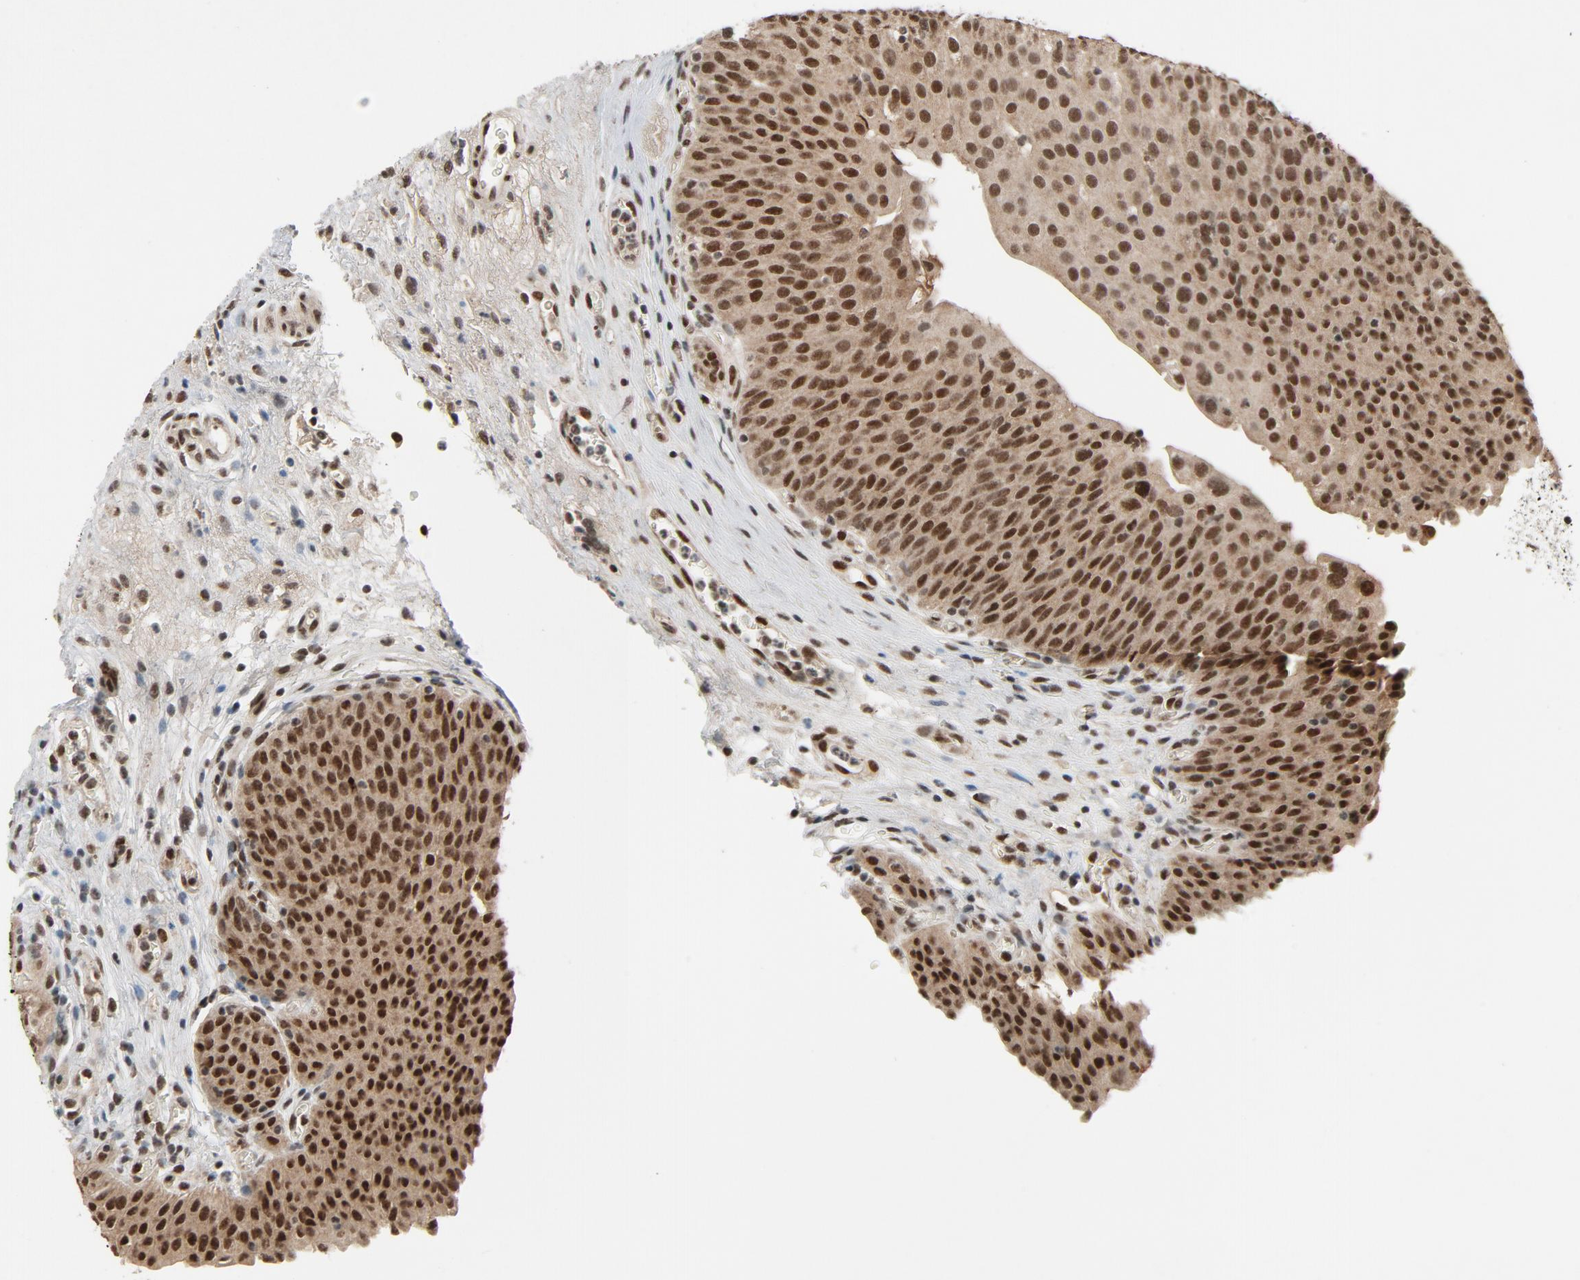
{"staining": {"intensity": "strong", "quantity": ">75%", "location": "cytoplasmic/membranous,nuclear"}, "tissue": "urinary bladder", "cell_type": "Urothelial cells", "image_type": "normal", "snomed": [{"axis": "morphology", "description": "Normal tissue, NOS"}, {"axis": "morphology", "description": "Dysplasia, NOS"}, {"axis": "topography", "description": "Urinary bladder"}], "caption": "Protein staining by IHC shows strong cytoplasmic/membranous,nuclear staining in approximately >75% of urothelial cells in unremarkable urinary bladder.", "gene": "SMARCD1", "patient": {"sex": "male", "age": 35}}